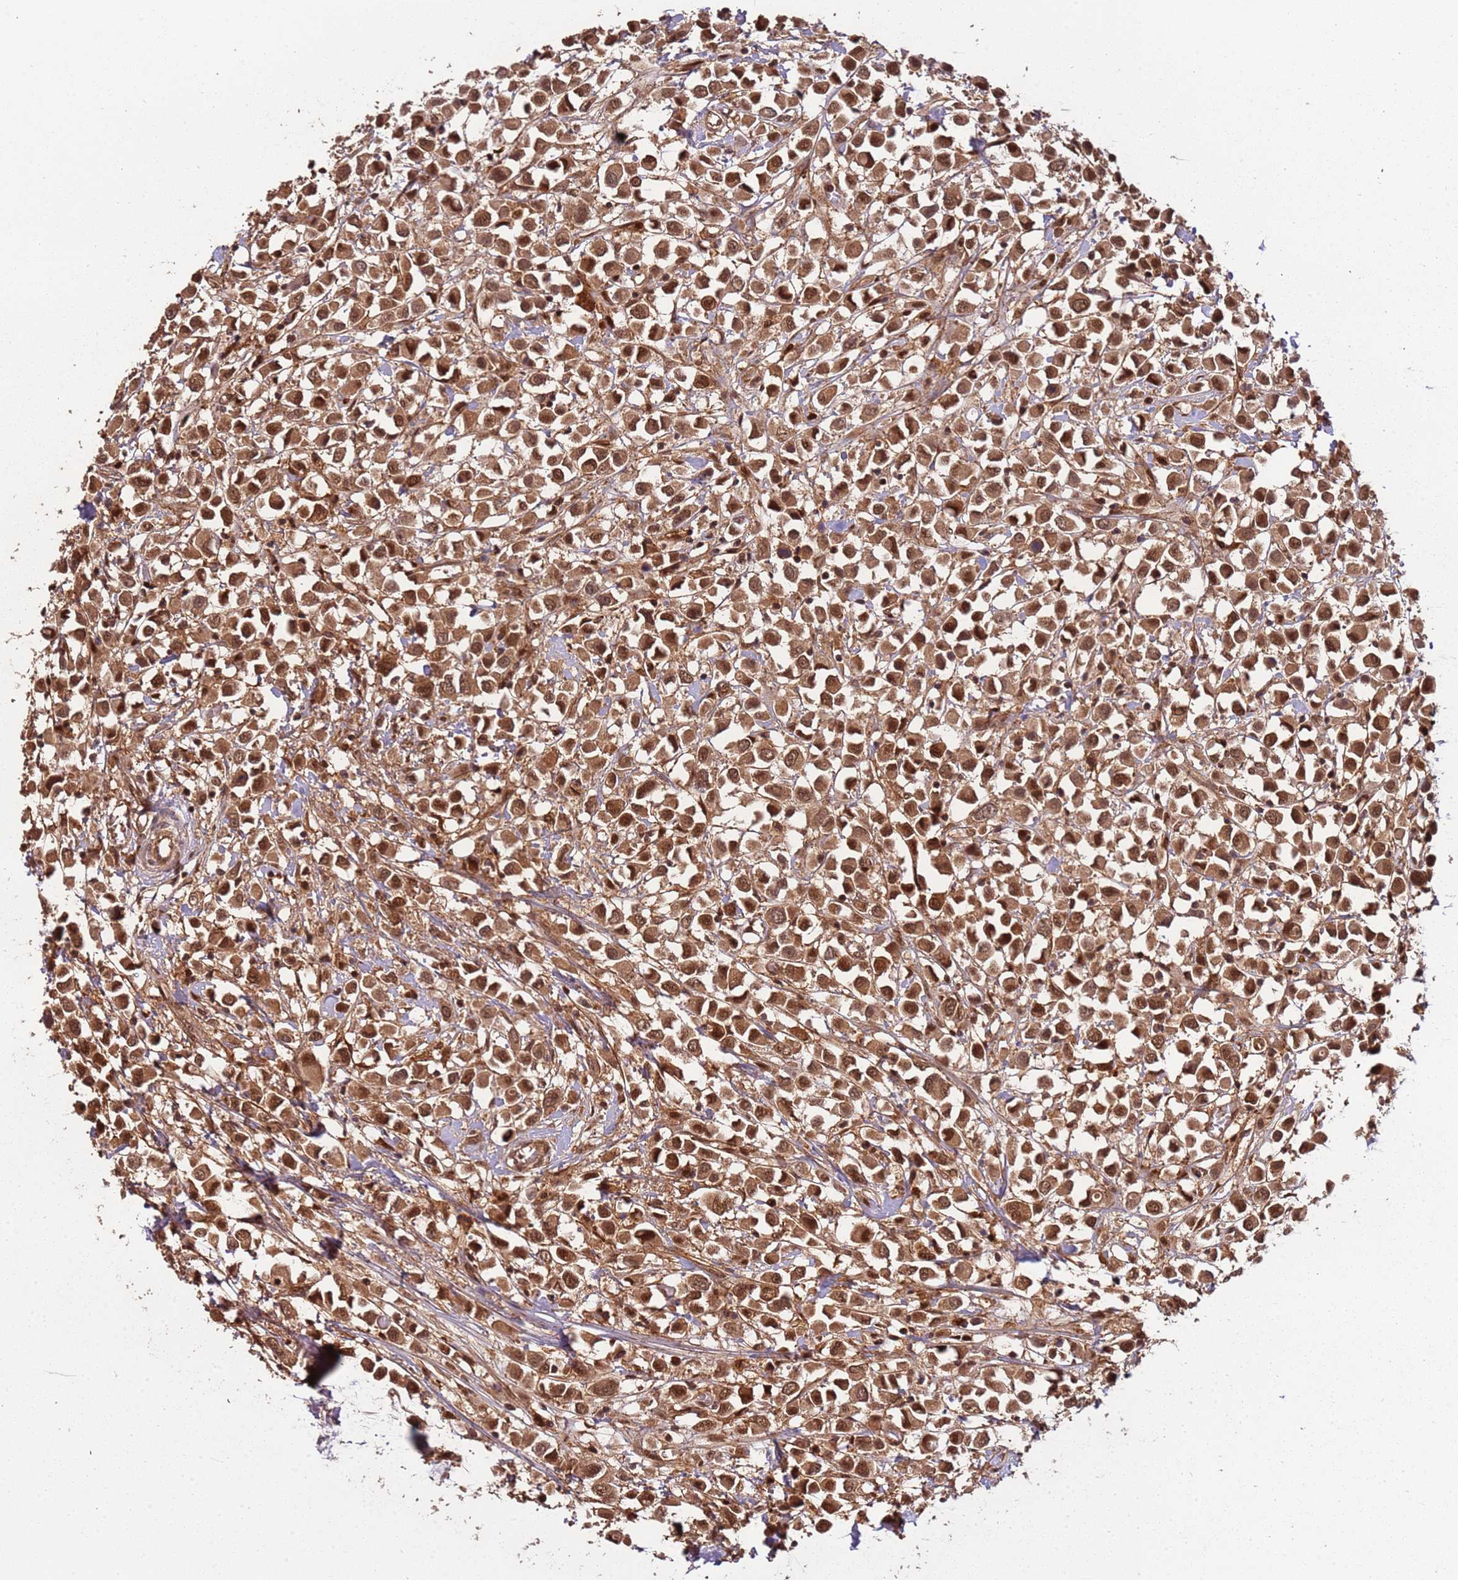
{"staining": {"intensity": "strong", "quantity": ">75%", "location": "cytoplasmic/membranous,nuclear"}, "tissue": "breast cancer", "cell_type": "Tumor cells", "image_type": "cancer", "snomed": [{"axis": "morphology", "description": "Duct carcinoma"}, {"axis": "topography", "description": "Breast"}], "caption": "There is high levels of strong cytoplasmic/membranous and nuclear expression in tumor cells of breast cancer (infiltrating ductal carcinoma), as demonstrated by immunohistochemical staining (brown color).", "gene": "PGLS", "patient": {"sex": "female", "age": 61}}